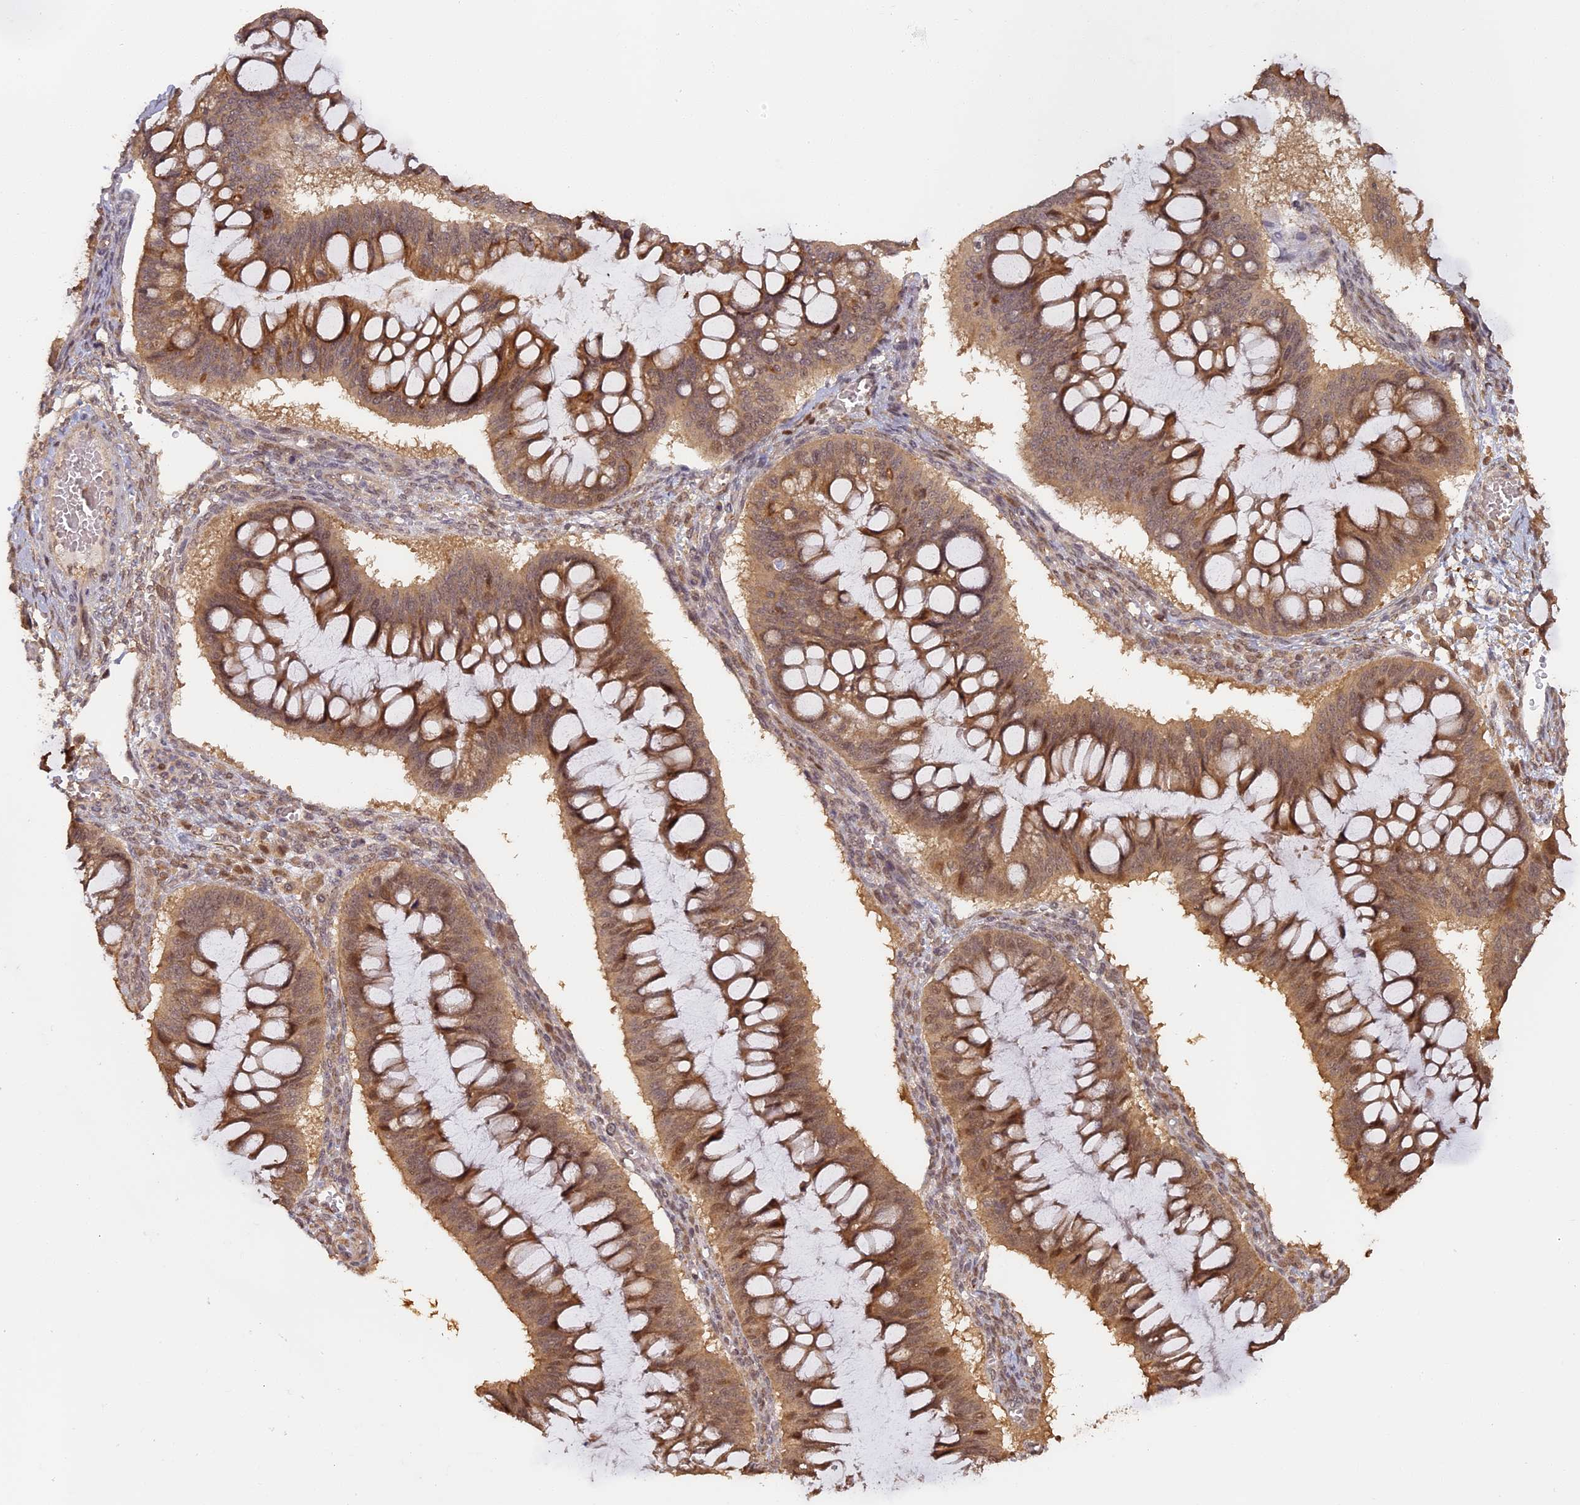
{"staining": {"intensity": "moderate", "quantity": ">75%", "location": "cytoplasmic/membranous"}, "tissue": "ovarian cancer", "cell_type": "Tumor cells", "image_type": "cancer", "snomed": [{"axis": "morphology", "description": "Cystadenocarcinoma, mucinous, NOS"}, {"axis": "topography", "description": "Ovary"}], "caption": "Moderate cytoplasmic/membranous positivity is present in about >75% of tumor cells in ovarian cancer (mucinous cystadenocarcinoma).", "gene": "MYBL2", "patient": {"sex": "female", "age": 73}}